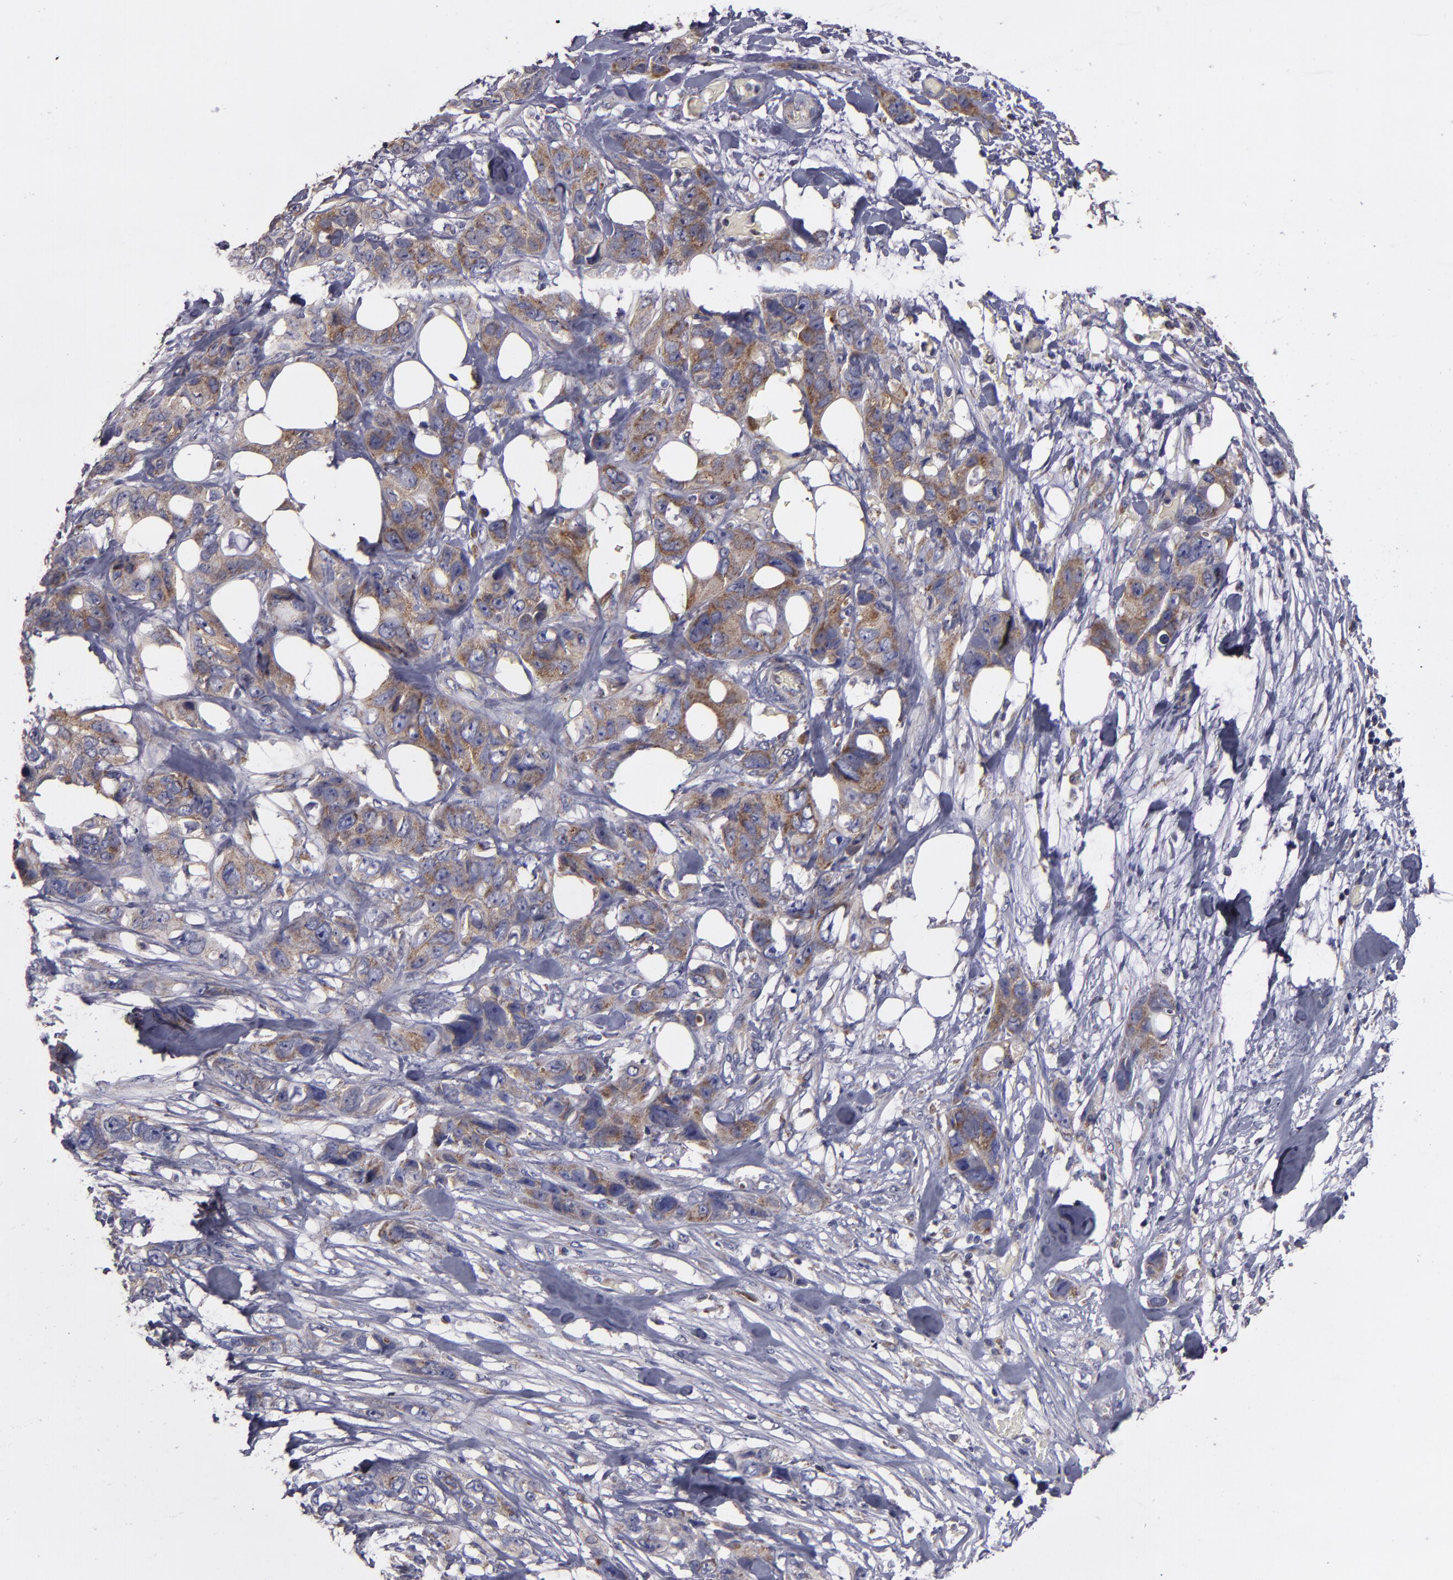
{"staining": {"intensity": "moderate", "quantity": ">75%", "location": "cytoplasmic/membranous"}, "tissue": "stomach cancer", "cell_type": "Tumor cells", "image_type": "cancer", "snomed": [{"axis": "morphology", "description": "Adenocarcinoma, NOS"}, {"axis": "topography", "description": "Stomach, upper"}], "caption": "Immunohistochemistry (IHC) image of neoplastic tissue: human stomach adenocarcinoma stained using IHC displays medium levels of moderate protein expression localized specifically in the cytoplasmic/membranous of tumor cells, appearing as a cytoplasmic/membranous brown color.", "gene": "CLTA", "patient": {"sex": "male", "age": 47}}